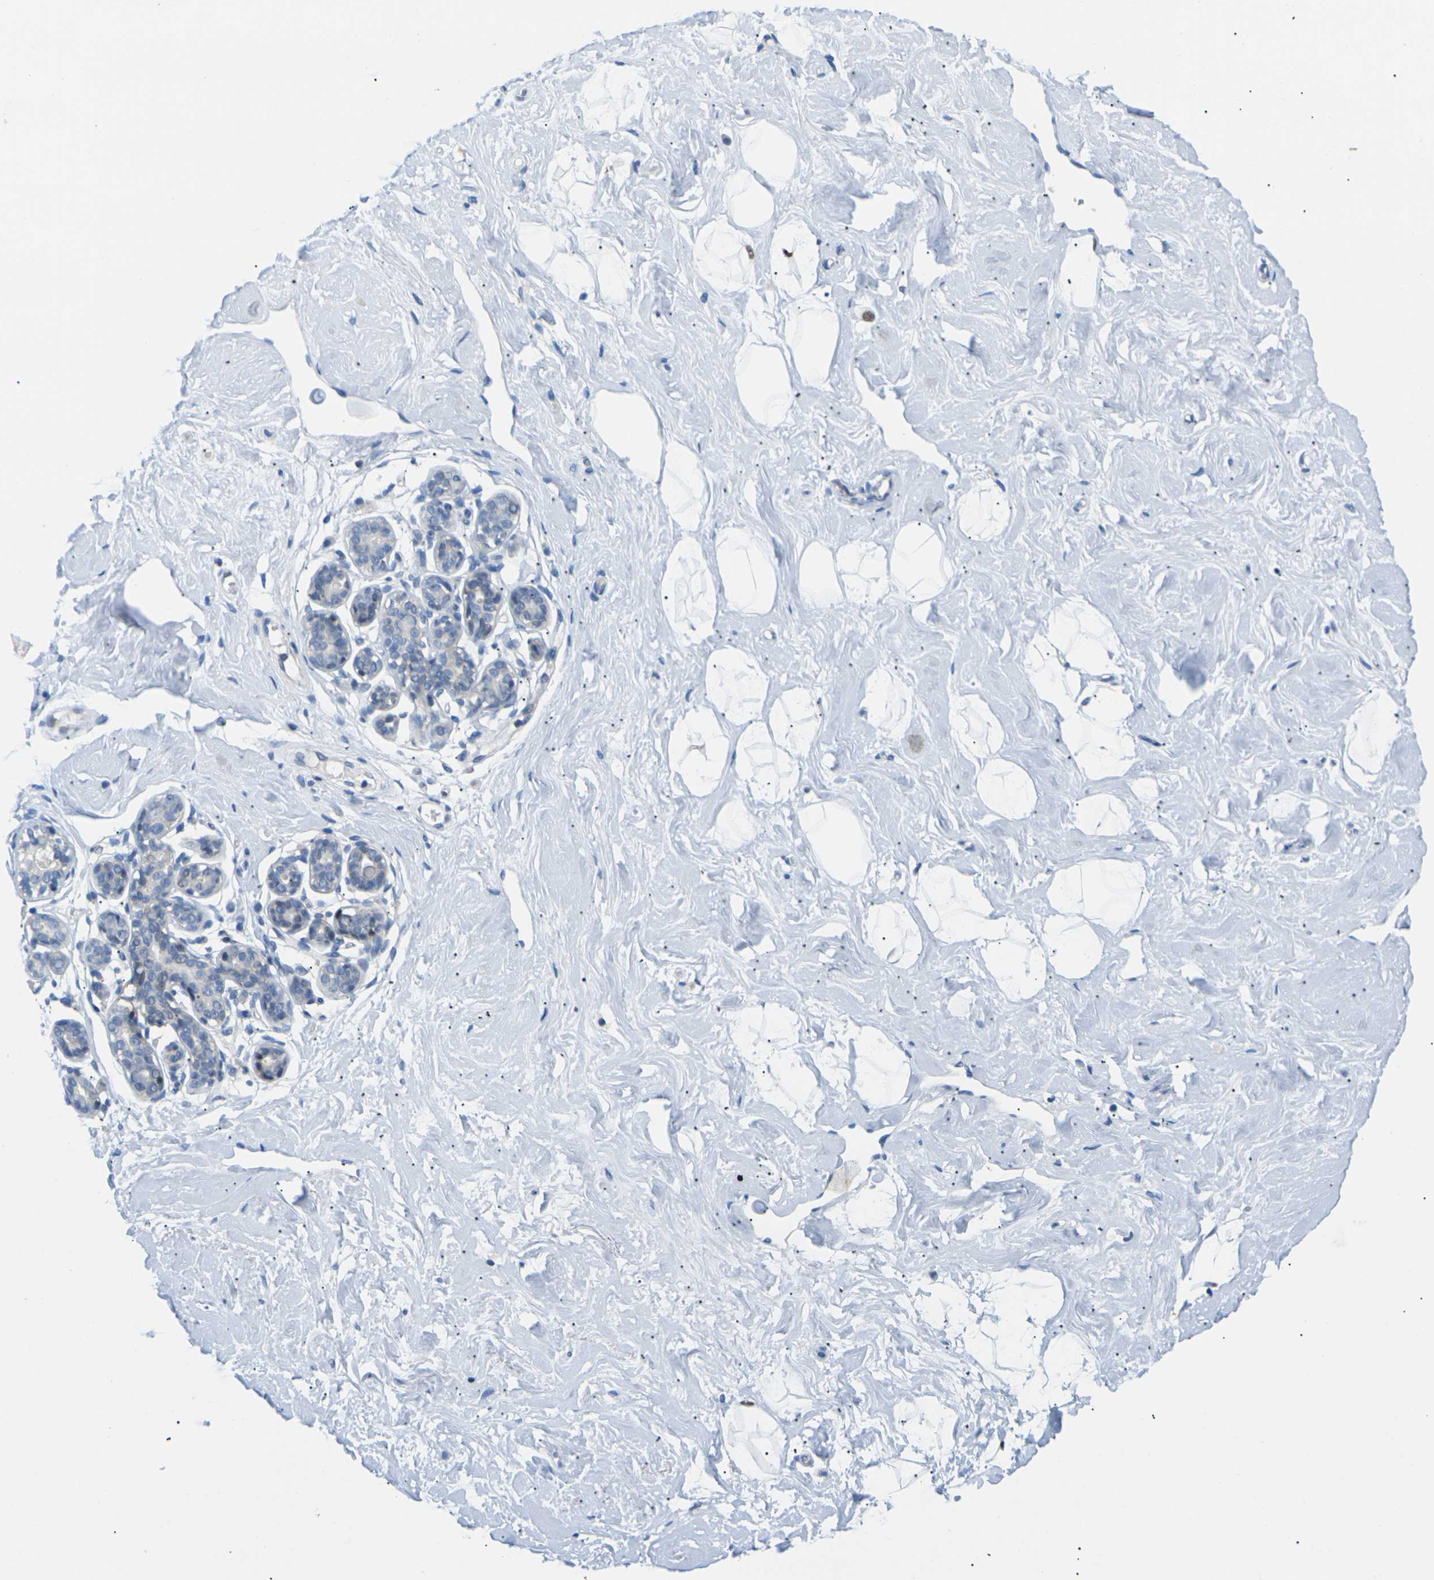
{"staining": {"intensity": "negative", "quantity": "none", "location": "none"}, "tissue": "breast", "cell_type": "Adipocytes", "image_type": "normal", "snomed": [{"axis": "morphology", "description": "Normal tissue, NOS"}, {"axis": "topography", "description": "Breast"}], "caption": "Protein analysis of normal breast shows no significant staining in adipocytes. Brightfield microscopy of immunohistochemistry (IHC) stained with DAB (3,3'-diaminobenzidine) (brown) and hematoxylin (blue), captured at high magnification.", "gene": "RPS6KA3", "patient": {"sex": "female", "age": 23}}